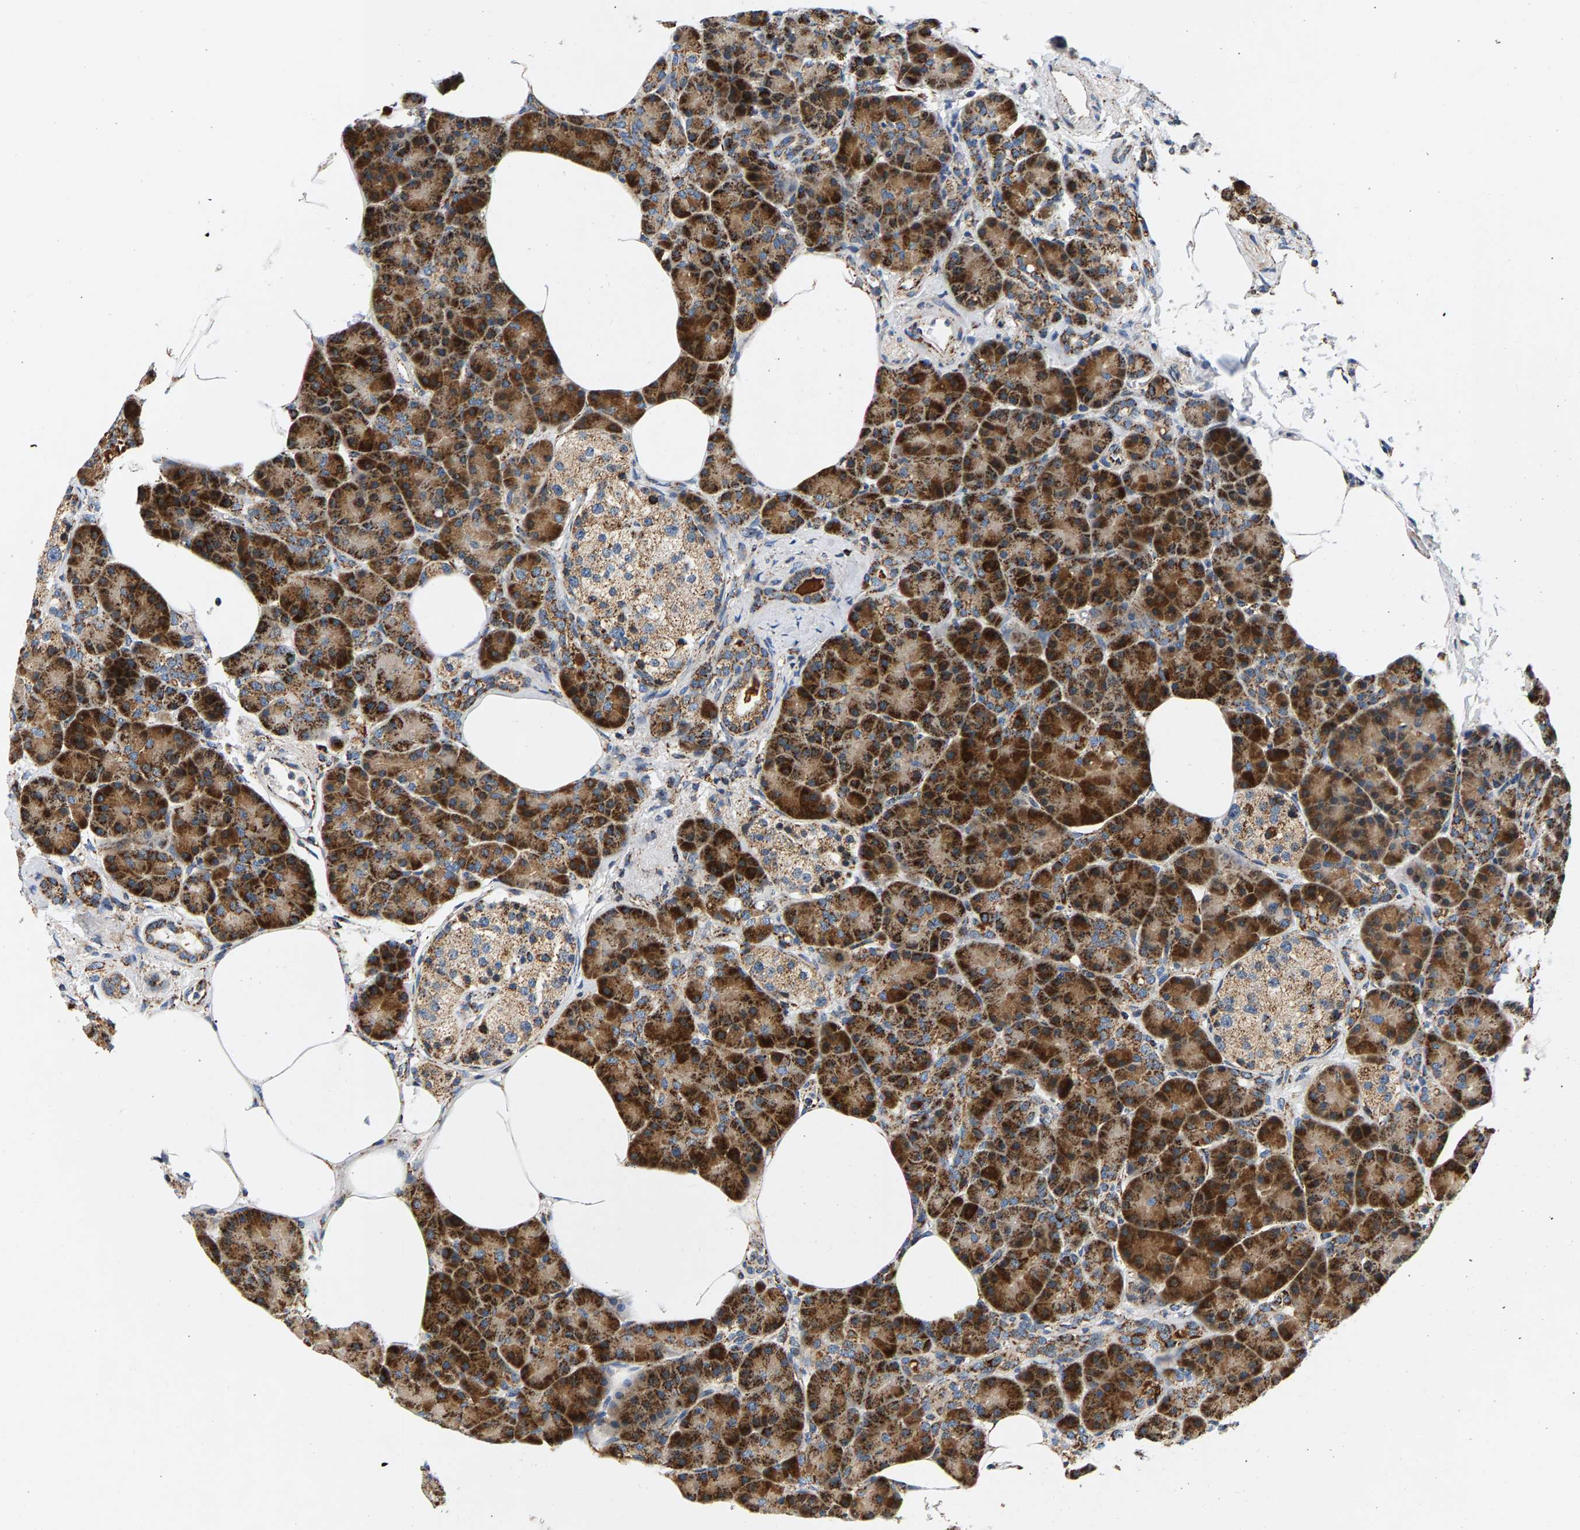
{"staining": {"intensity": "moderate", "quantity": ">75%", "location": "cytoplasmic/membranous"}, "tissue": "pancreas", "cell_type": "Exocrine glandular cells", "image_type": "normal", "snomed": [{"axis": "morphology", "description": "Normal tissue, NOS"}, {"axis": "topography", "description": "Pancreas"}], "caption": "High-power microscopy captured an IHC histopathology image of unremarkable pancreas, revealing moderate cytoplasmic/membranous expression in approximately >75% of exocrine glandular cells. (brown staining indicates protein expression, while blue staining denotes nuclei).", "gene": "PDE1A", "patient": {"sex": "female", "age": 70}}